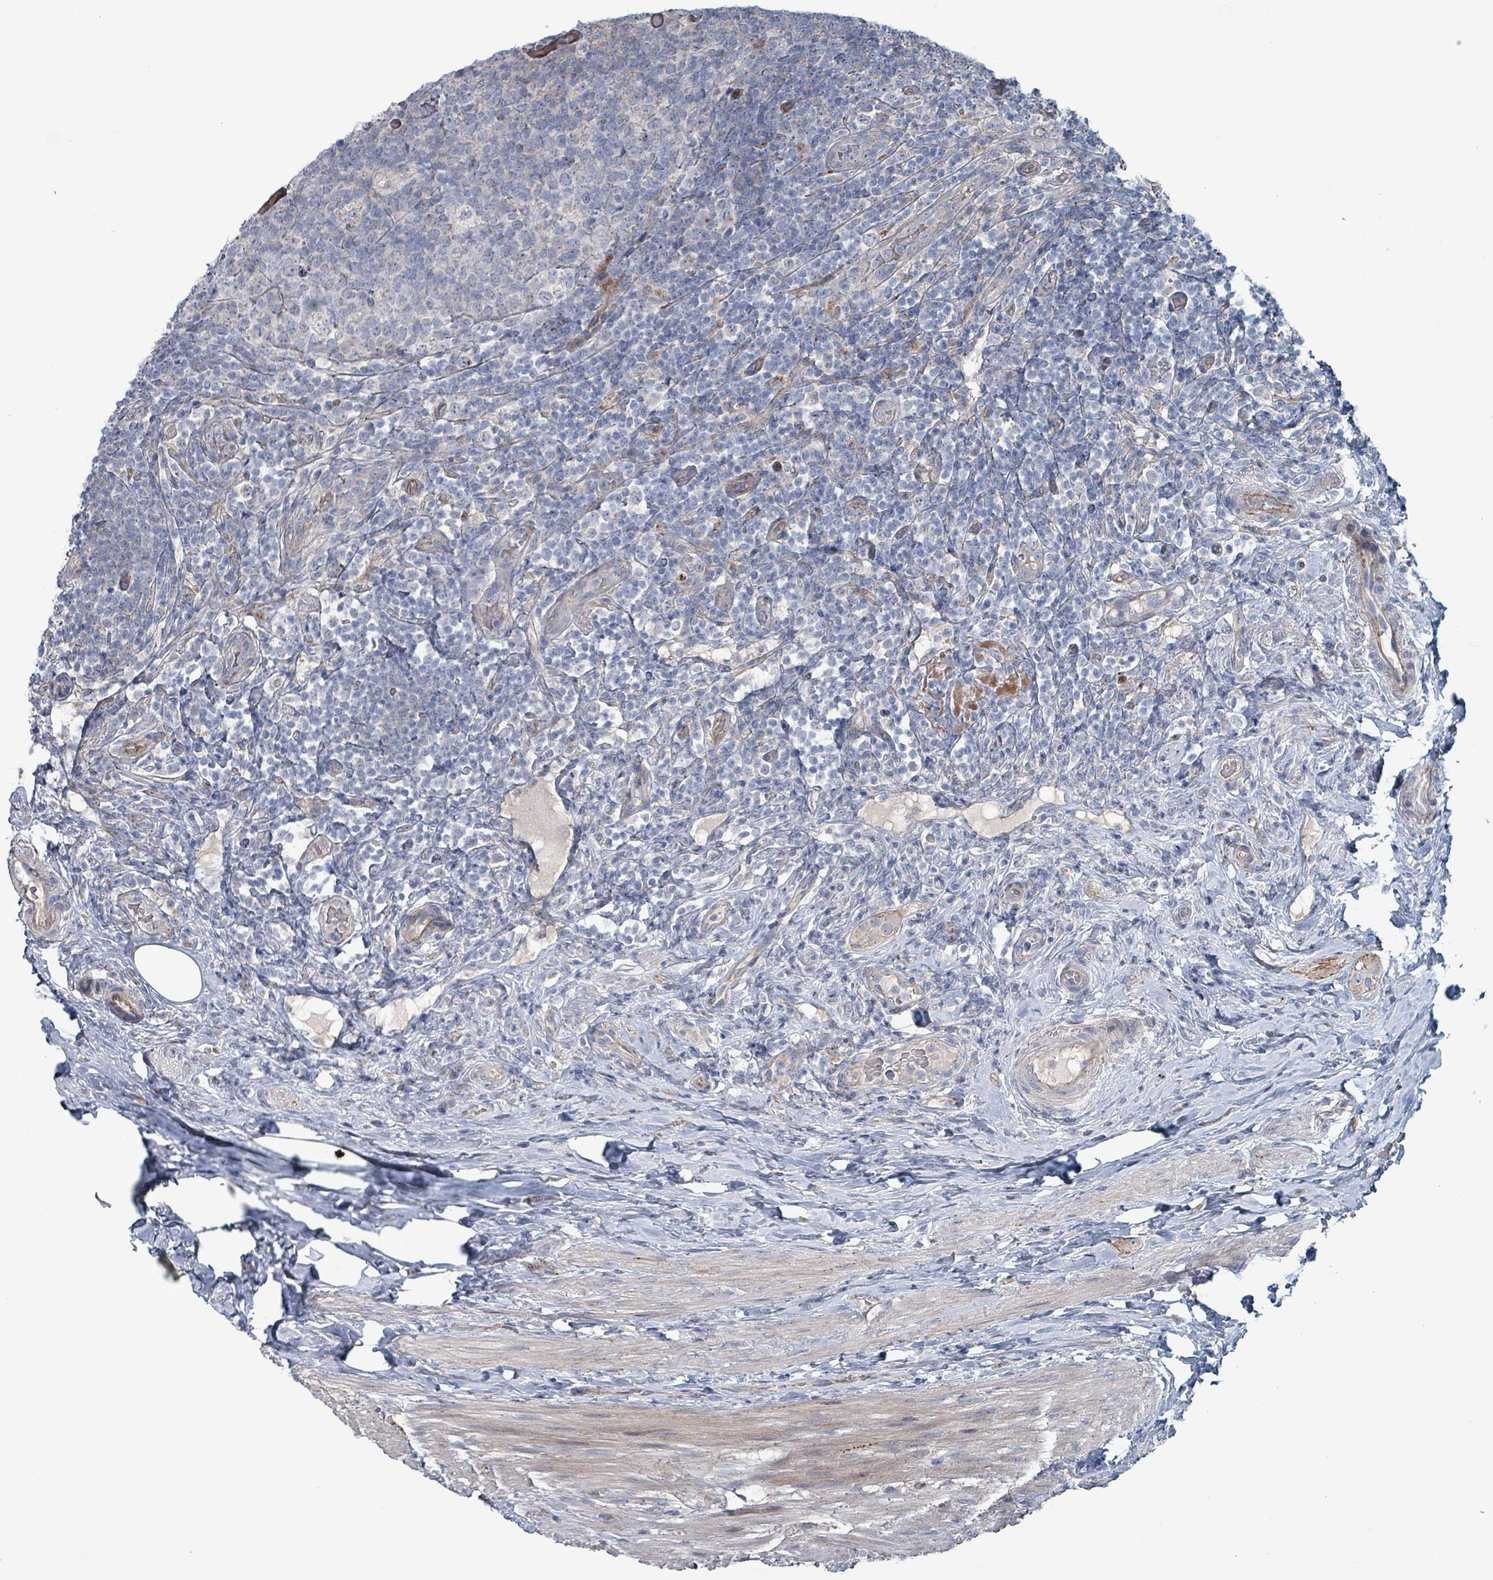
{"staining": {"intensity": "strong", "quantity": "<25%", "location": "cytoplasmic/membranous"}, "tissue": "appendix", "cell_type": "Glandular cells", "image_type": "normal", "snomed": [{"axis": "morphology", "description": "Normal tissue, NOS"}, {"axis": "topography", "description": "Appendix"}], "caption": "Appendix stained for a protein displays strong cytoplasmic/membranous positivity in glandular cells.", "gene": "TAAR5", "patient": {"sex": "female", "age": 43}}